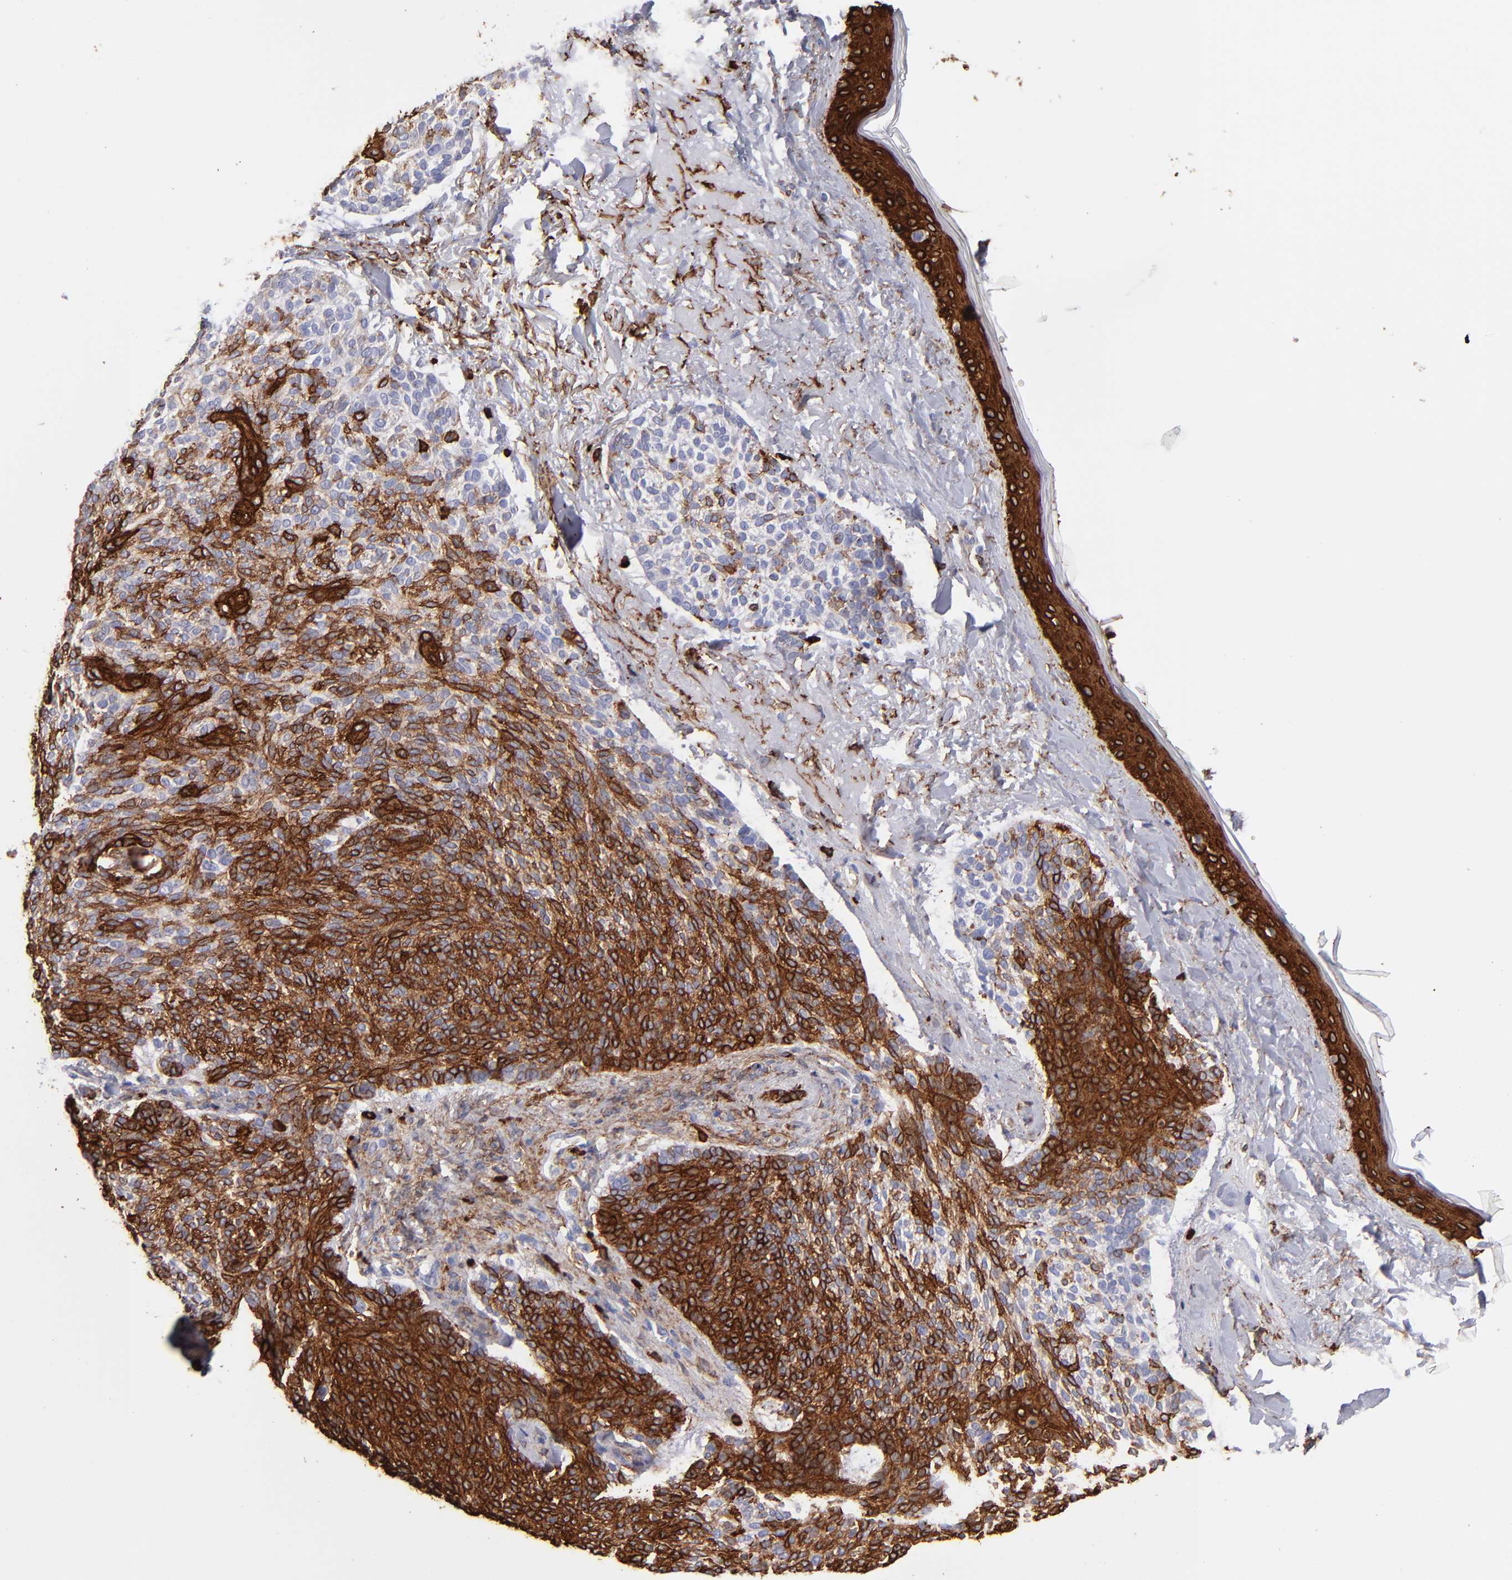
{"staining": {"intensity": "strong", "quantity": ">75%", "location": "cytoplasmic/membranous"}, "tissue": "skin cancer", "cell_type": "Tumor cells", "image_type": "cancer", "snomed": [{"axis": "morphology", "description": "Normal tissue, NOS"}, {"axis": "morphology", "description": "Basal cell carcinoma"}, {"axis": "topography", "description": "Skin"}], "caption": "Protein staining displays strong cytoplasmic/membranous expression in about >75% of tumor cells in skin cancer.", "gene": "AHNAK2", "patient": {"sex": "female", "age": 70}}